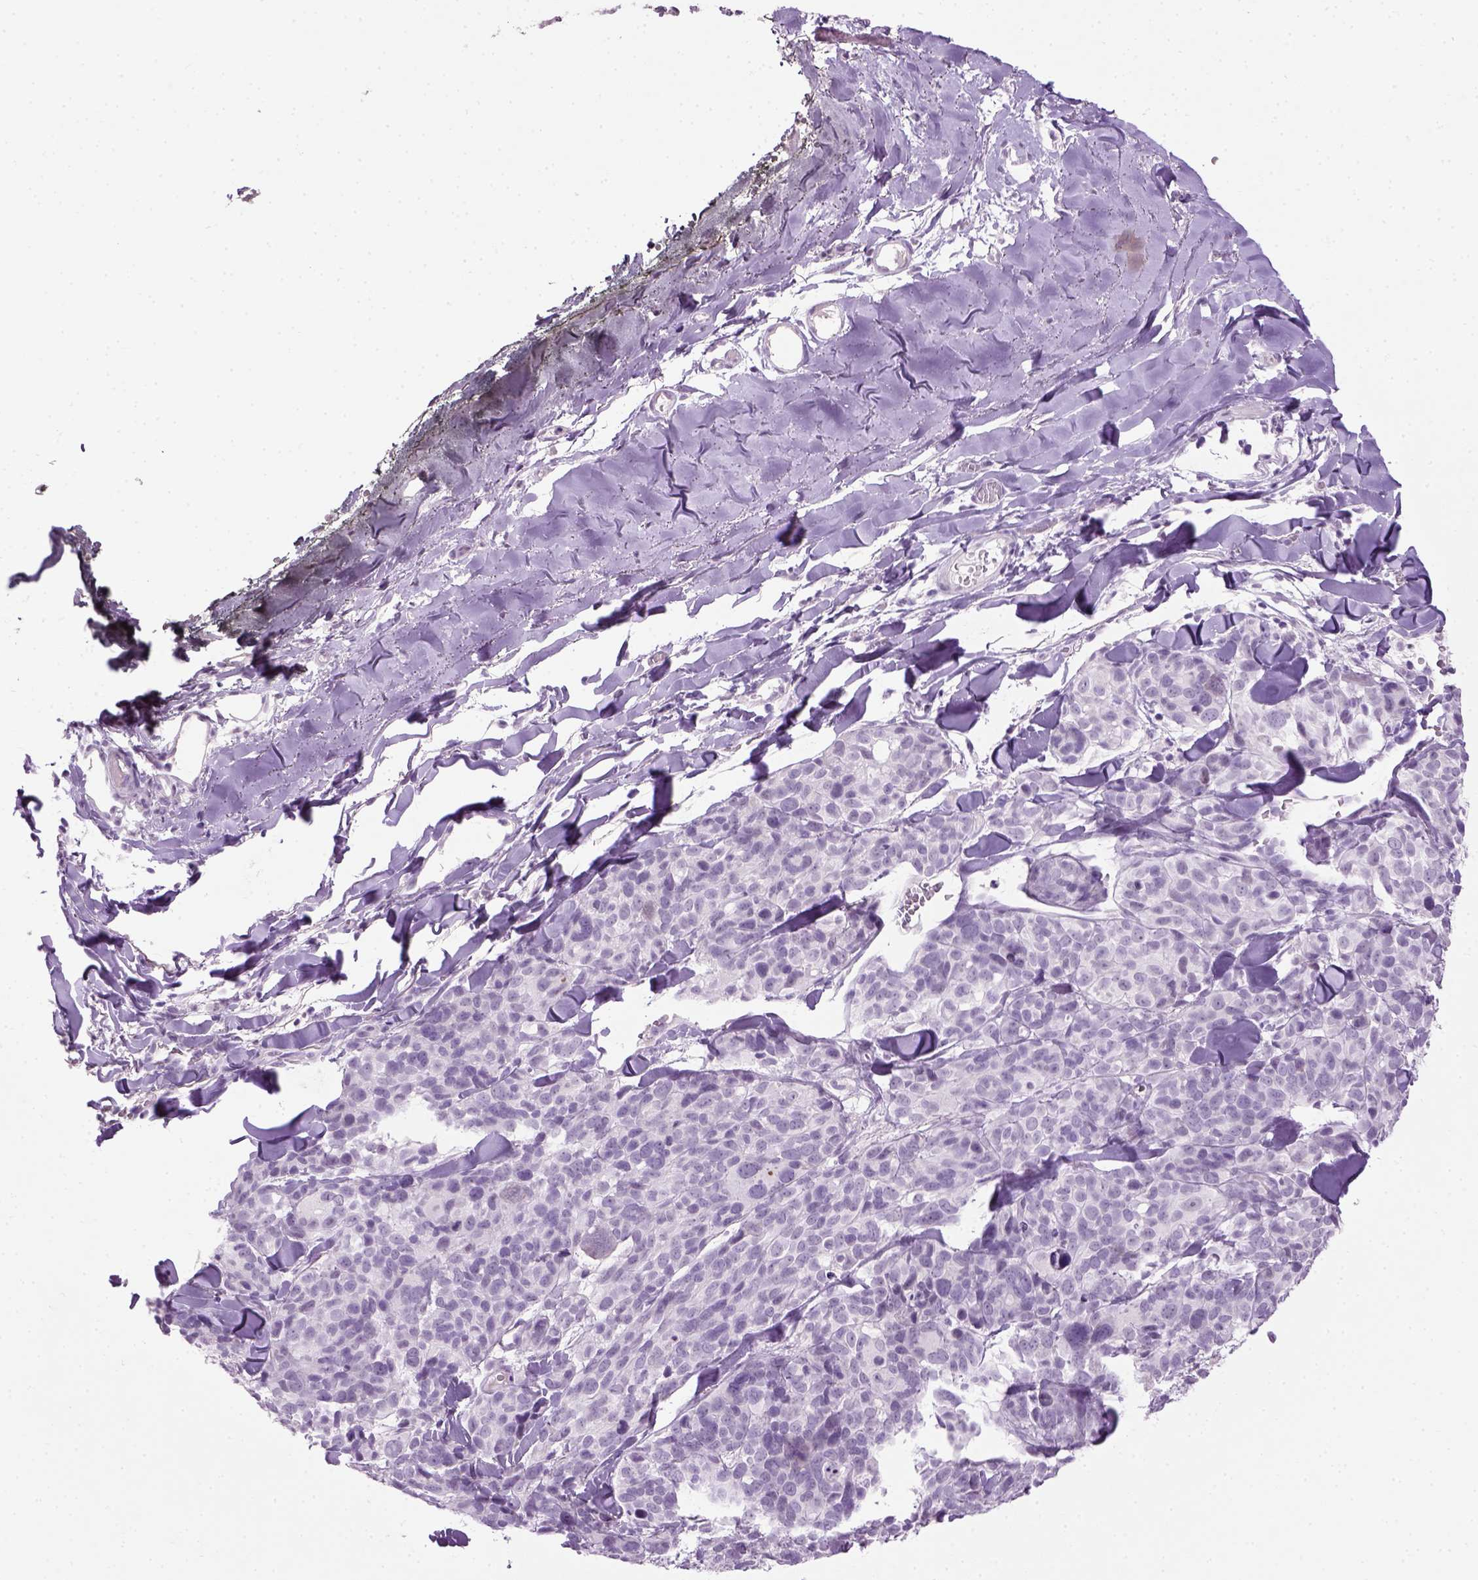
{"staining": {"intensity": "negative", "quantity": "none", "location": "none"}, "tissue": "melanoma", "cell_type": "Tumor cells", "image_type": "cancer", "snomed": [{"axis": "morphology", "description": "Malignant melanoma, NOS"}, {"axis": "topography", "description": "Skin"}], "caption": "The micrograph displays no significant expression in tumor cells of melanoma.", "gene": "GABRB2", "patient": {"sex": "male", "age": 51}}